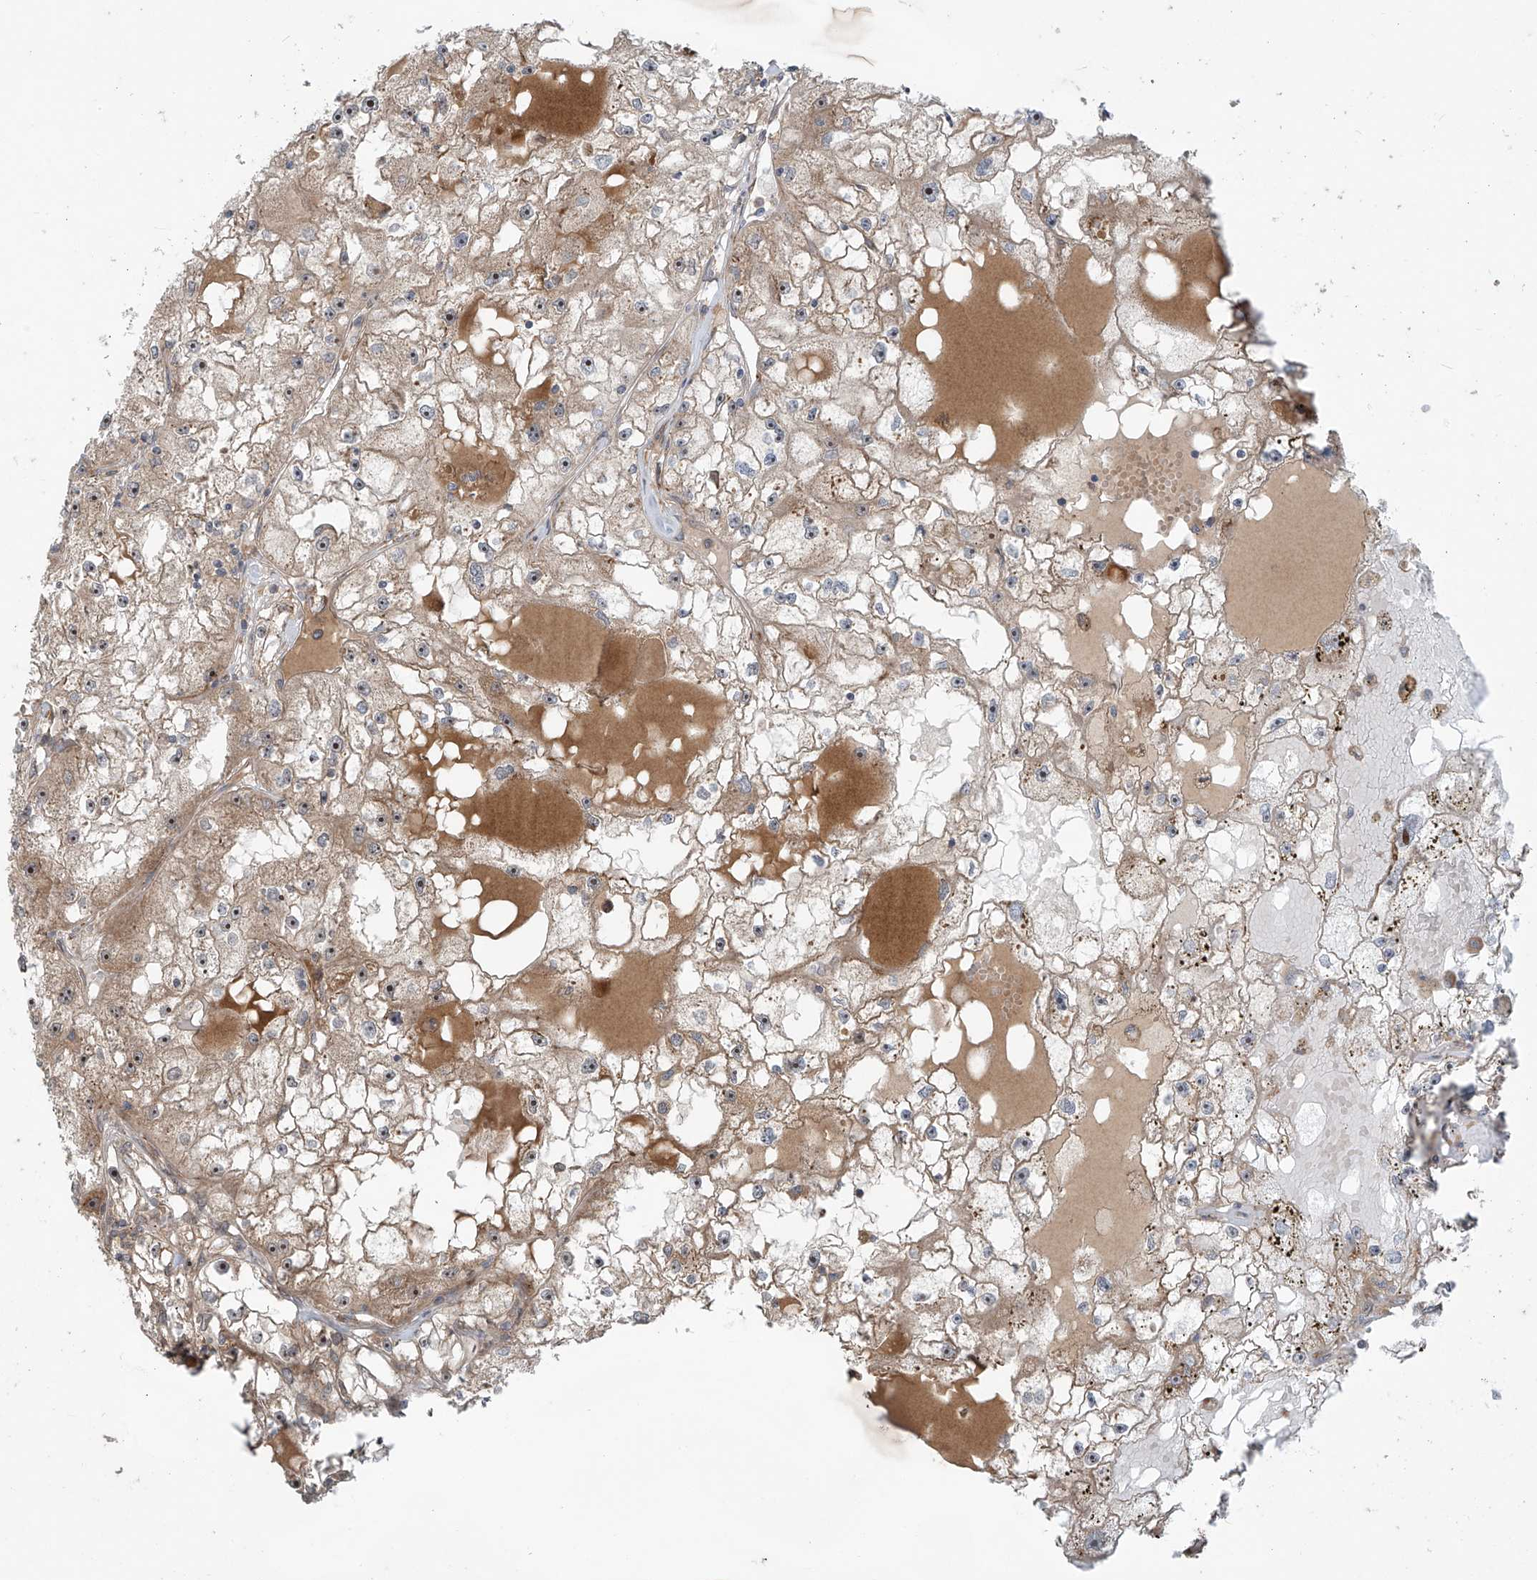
{"staining": {"intensity": "moderate", "quantity": "25%-75%", "location": "cytoplasmic/membranous,nuclear"}, "tissue": "renal cancer", "cell_type": "Tumor cells", "image_type": "cancer", "snomed": [{"axis": "morphology", "description": "Adenocarcinoma, NOS"}, {"axis": "topography", "description": "Kidney"}], "caption": "The photomicrograph demonstrates staining of adenocarcinoma (renal), revealing moderate cytoplasmic/membranous and nuclear protein expression (brown color) within tumor cells. (DAB IHC, brown staining for protein, blue staining for nuclei).", "gene": "KATNIP", "patient": {"sex": "male", "age": 56}}